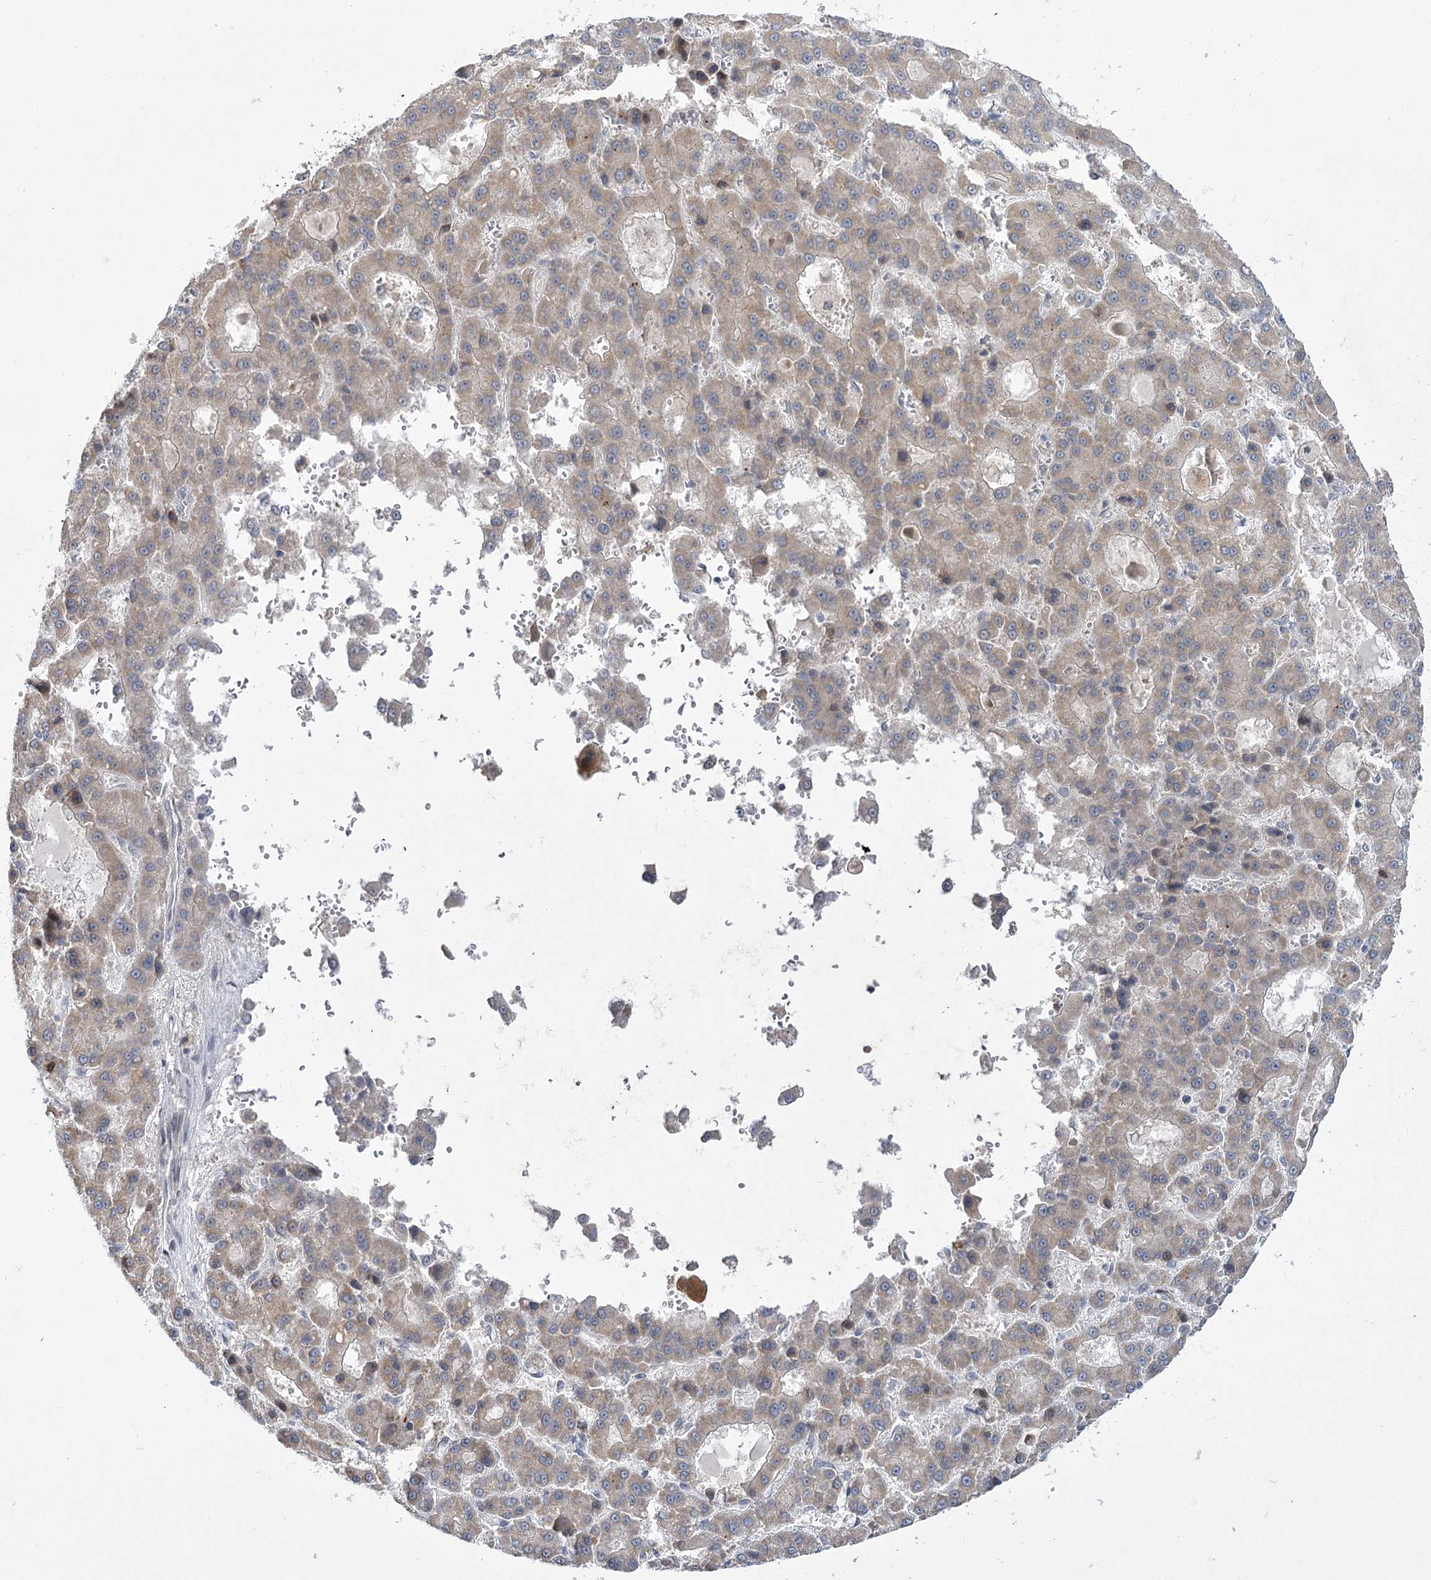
{"staining": {"intensity": "weak", "quantity": "25%-75%", "location": "cytoplasmic/membranous"}, "tissue": "liver cancer", "cell_type": "Tumor cells", "image_type": "cancer", "snomed": [{"axis": "morphology", "description": "Carcinoma, Hepatocellular, NOS"}, {"axis": "topography", "description": "Liver"}], "caption": "Liver cancer stained for a protein shows weak cytoplasmic/membranous positivity in tumor cells. The protein is stained brown, and the nuclei are stained in blue (DAB (3,3'-diaminobenzidine) IHC with brightfield microscopy, high magnification).", "gene": "PHYHIPL", "patient": {"sex": "male", "age": 70}}